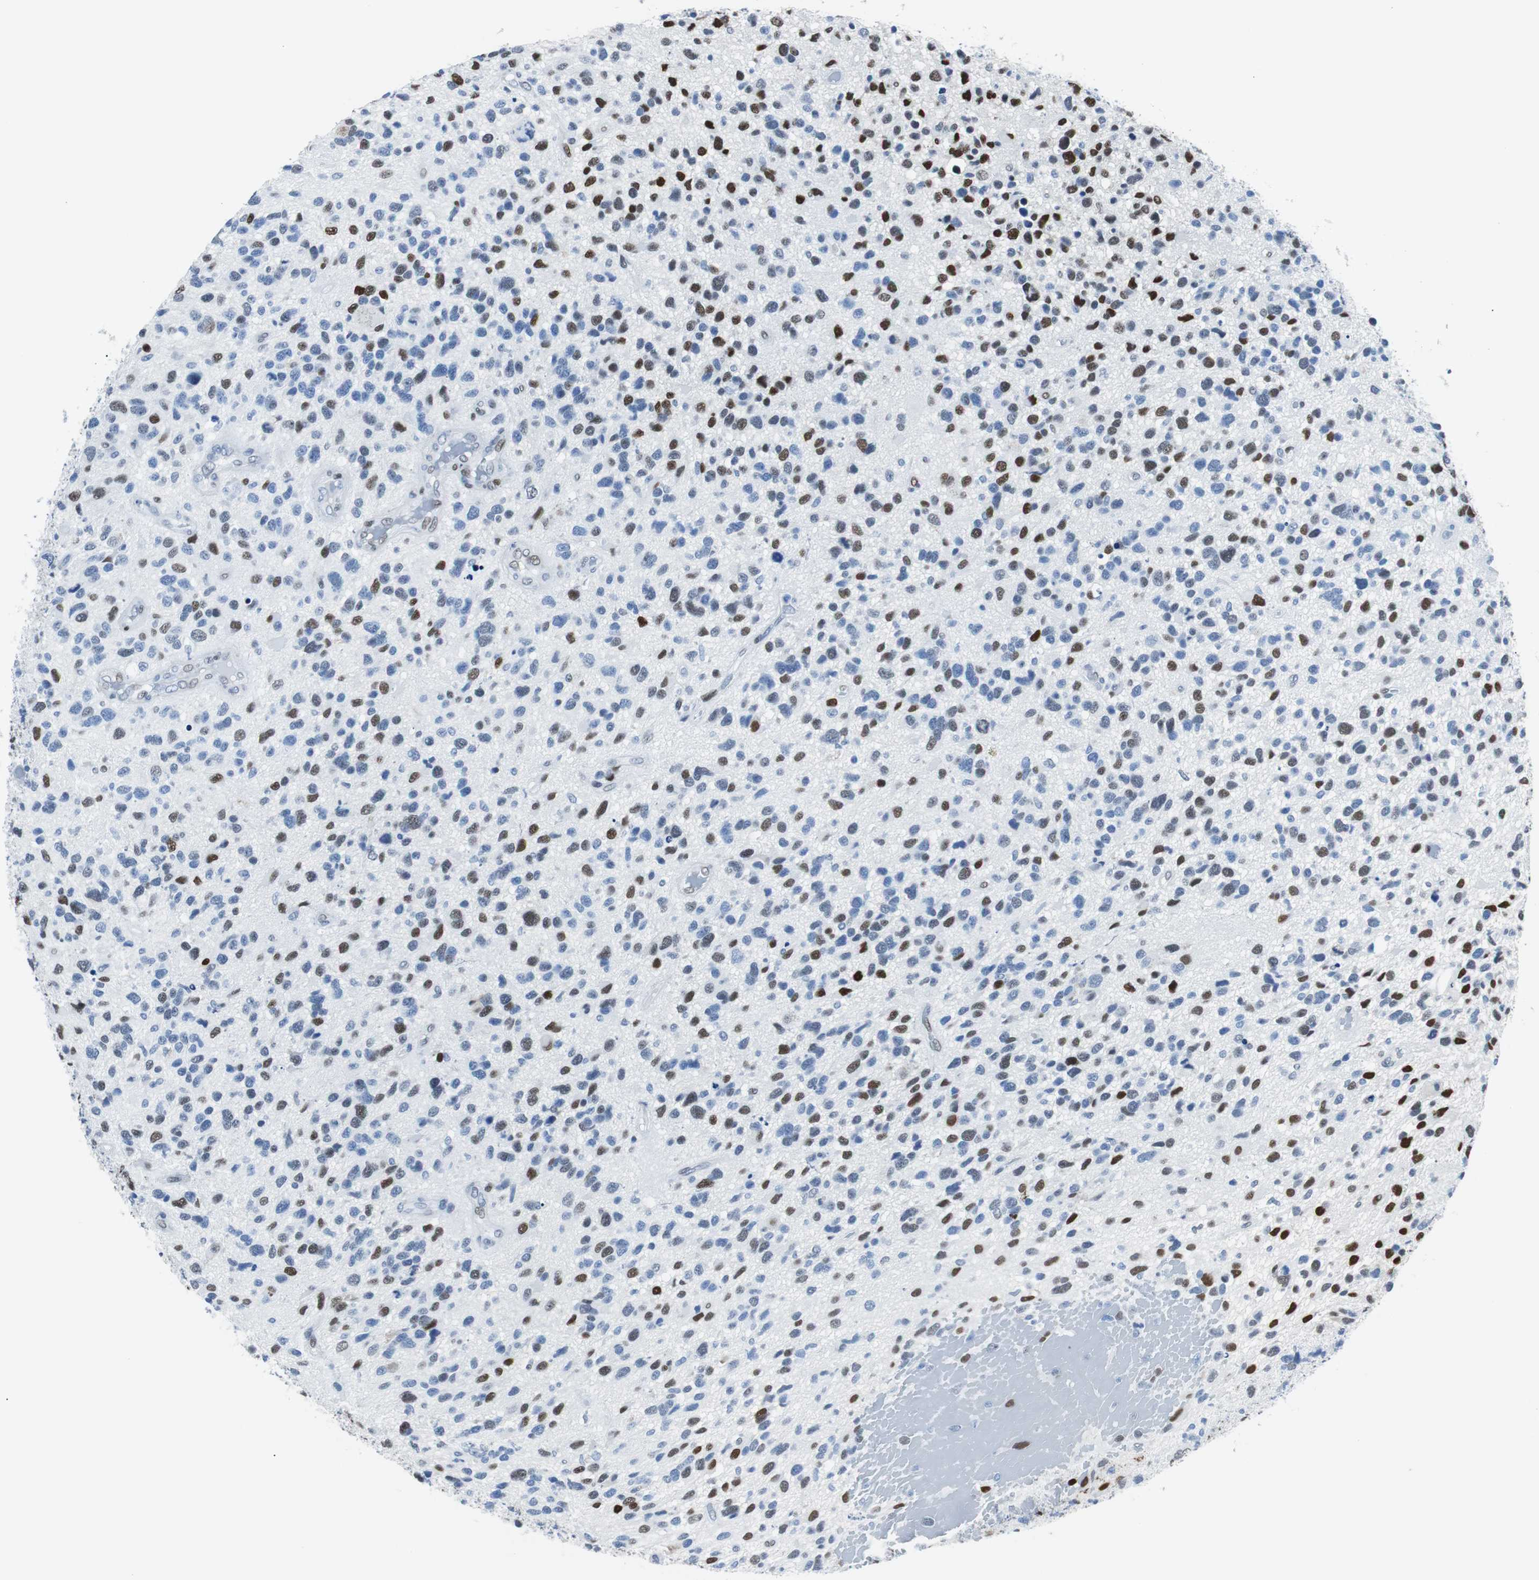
{"staining": {"intensity": "moderate", "quantity": "25%-75%", "location": "nuclear"}, "tissue": "glioma", "cell_type": "Tumor cells", "image_type": "cancer", "snomed": [{"axis": "morphology", "description": "Glioma, malignant, High grade"}, {"axis": "topography", "description": "Brain"}], "caption": "Immunohistochemical staining of human malignant glioma (high-grade) shows moderate nuclear protein positivity in about 25%-75% of tumor cells.", "gene": "JUN", "patient": {"sex": "female", "age": 58}}